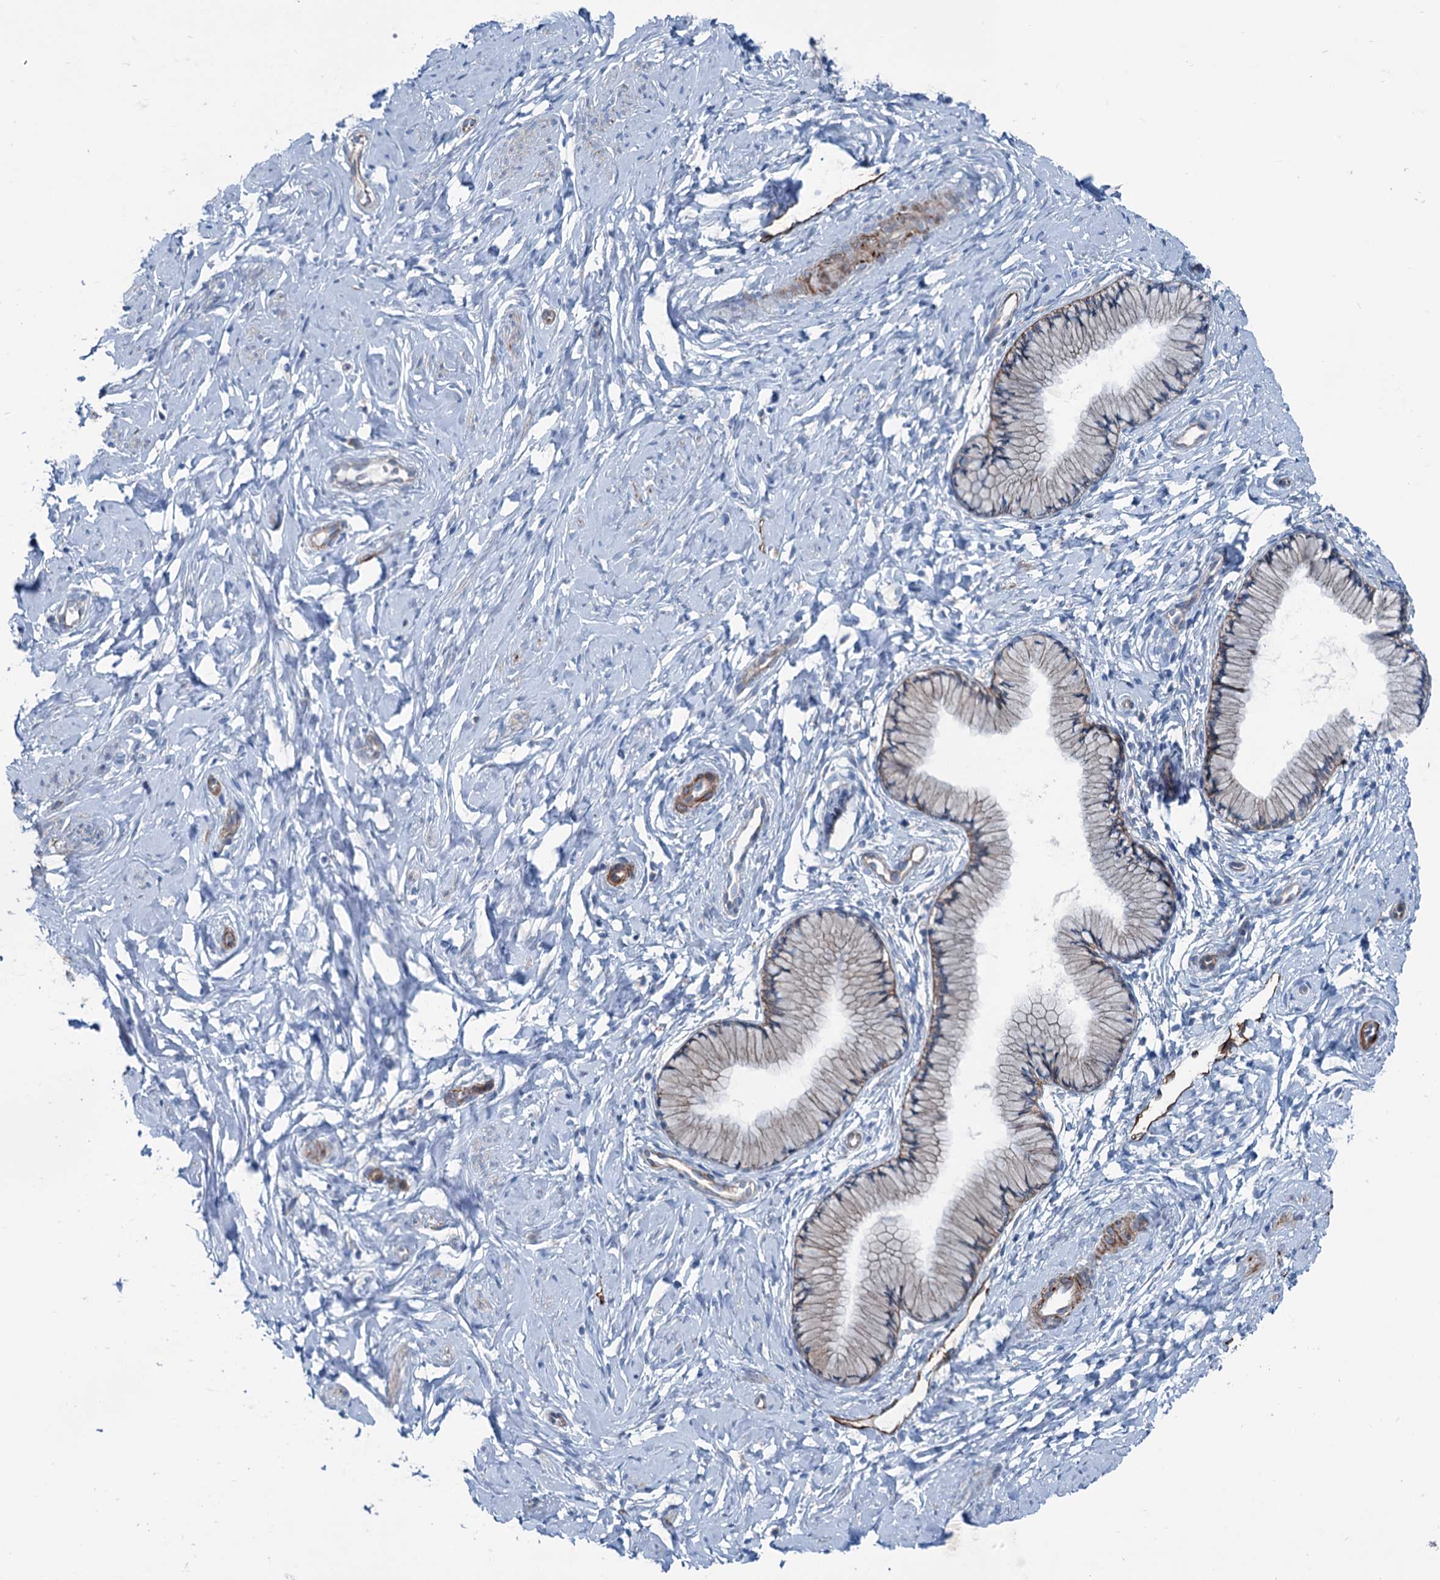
{"staining": {"intensity": "negative", "quantity": "none", "location": "none"}, "tissue": "cervix", "cell_type": "Glandular cells", "image_type": "normal", "snomed": [{"axis": "morphology", "description": "Normal tissue, NOS"}, {"axis": "topography", "description": "Cervix"}], "caption": "Photomicrograph shows no significant protein expression in glandular cells of benign cervix. (DAB (3,3'-diaminobenzidine) immunohistochemistry with hematoxylin counter stain).", "gene": "CALCOCO1", "patient": {"sex": "female", "age": 33}}